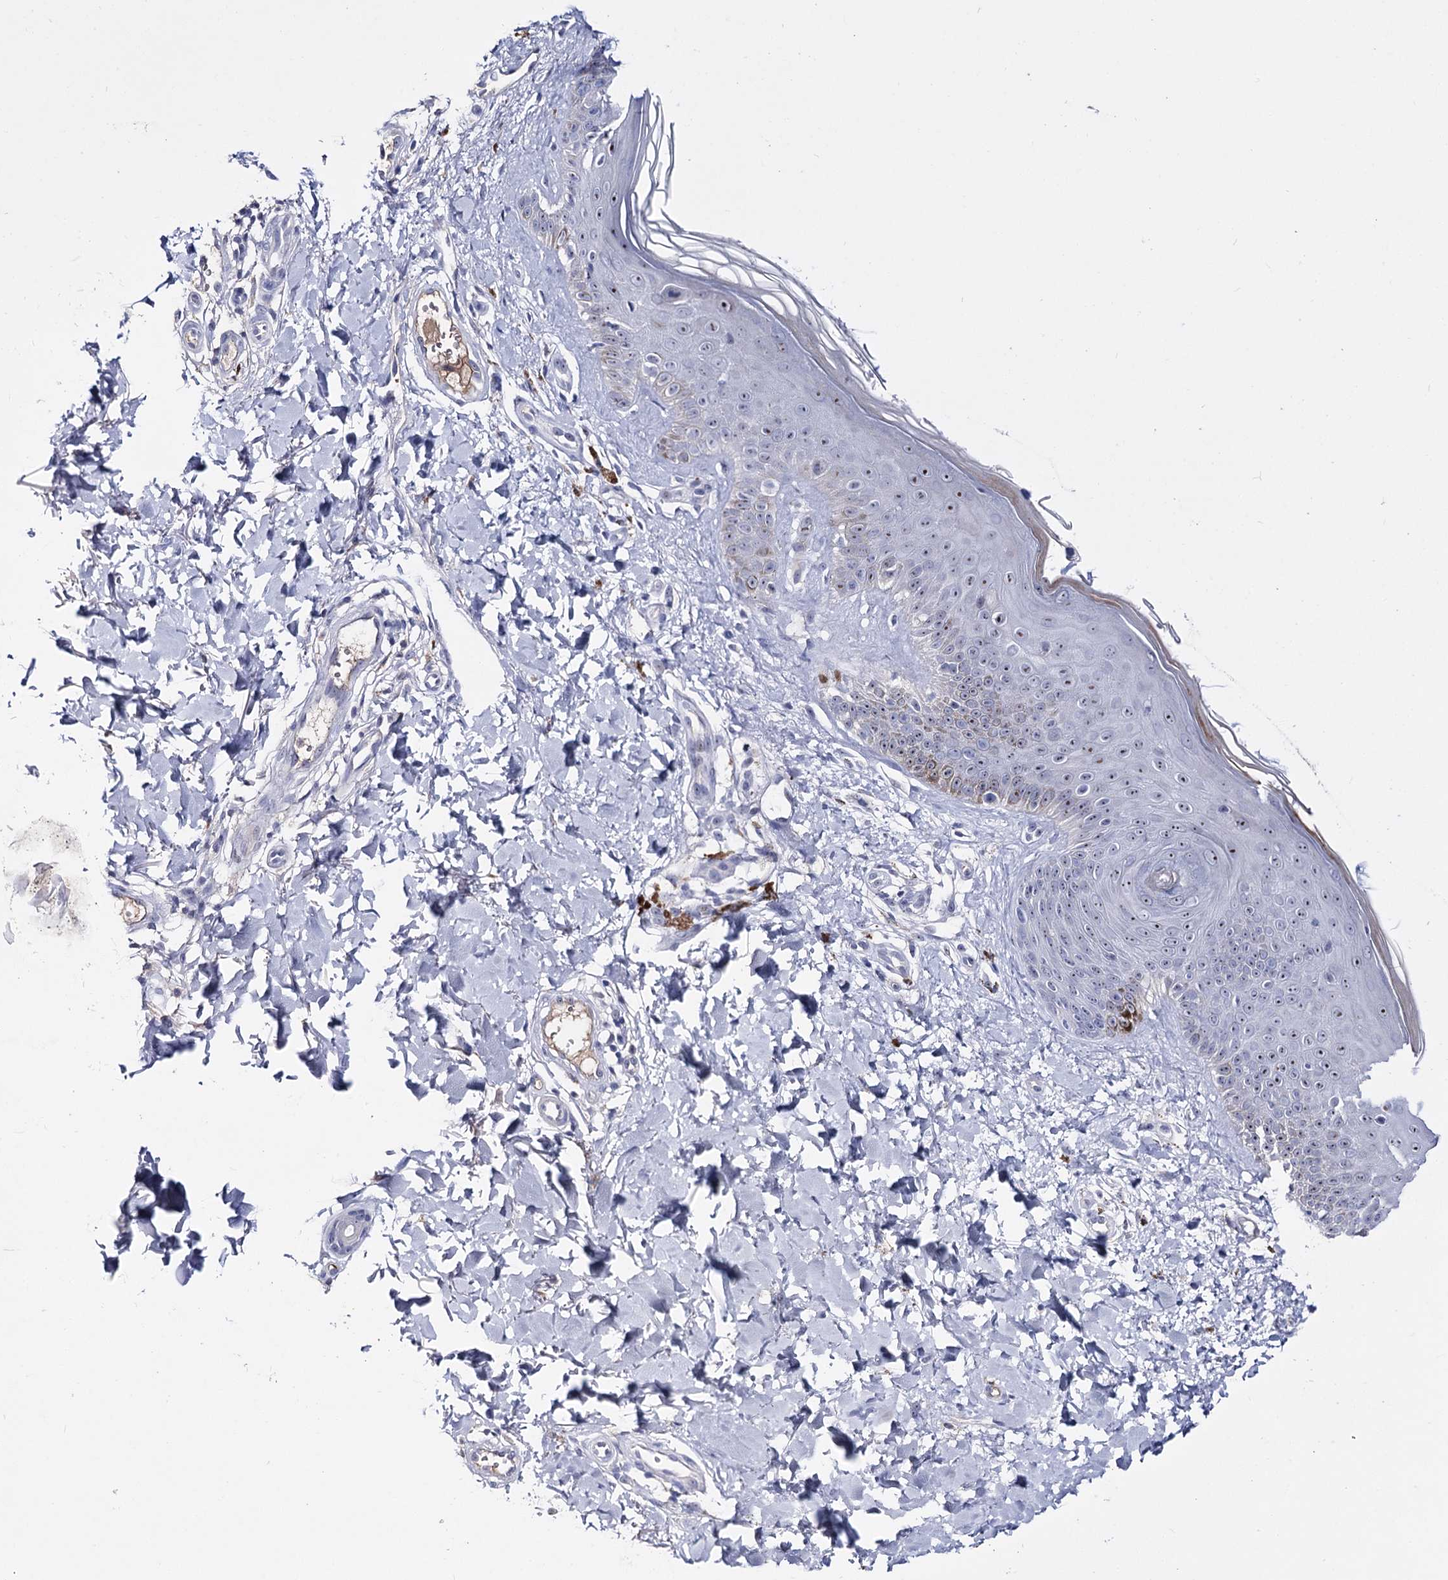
{"staining": {"intensity": "negative", "quantity": "none", "location": "none"}, "tissue": "skin", "cell_type": "Fibroblasts", "image_type": "normal", "snomed": [{"axis": "morphology", "description": "Normal tissue, NOS"}, {"axis": "topography", "description": "Skin"}], "caption": "Fibroblasts show no significant expression in unremarkable skin. (DAB immunohistochemistry (IHC), high magnification).", "gene": "PCGF5", "patient": {"sex": "male", "age": 52}}